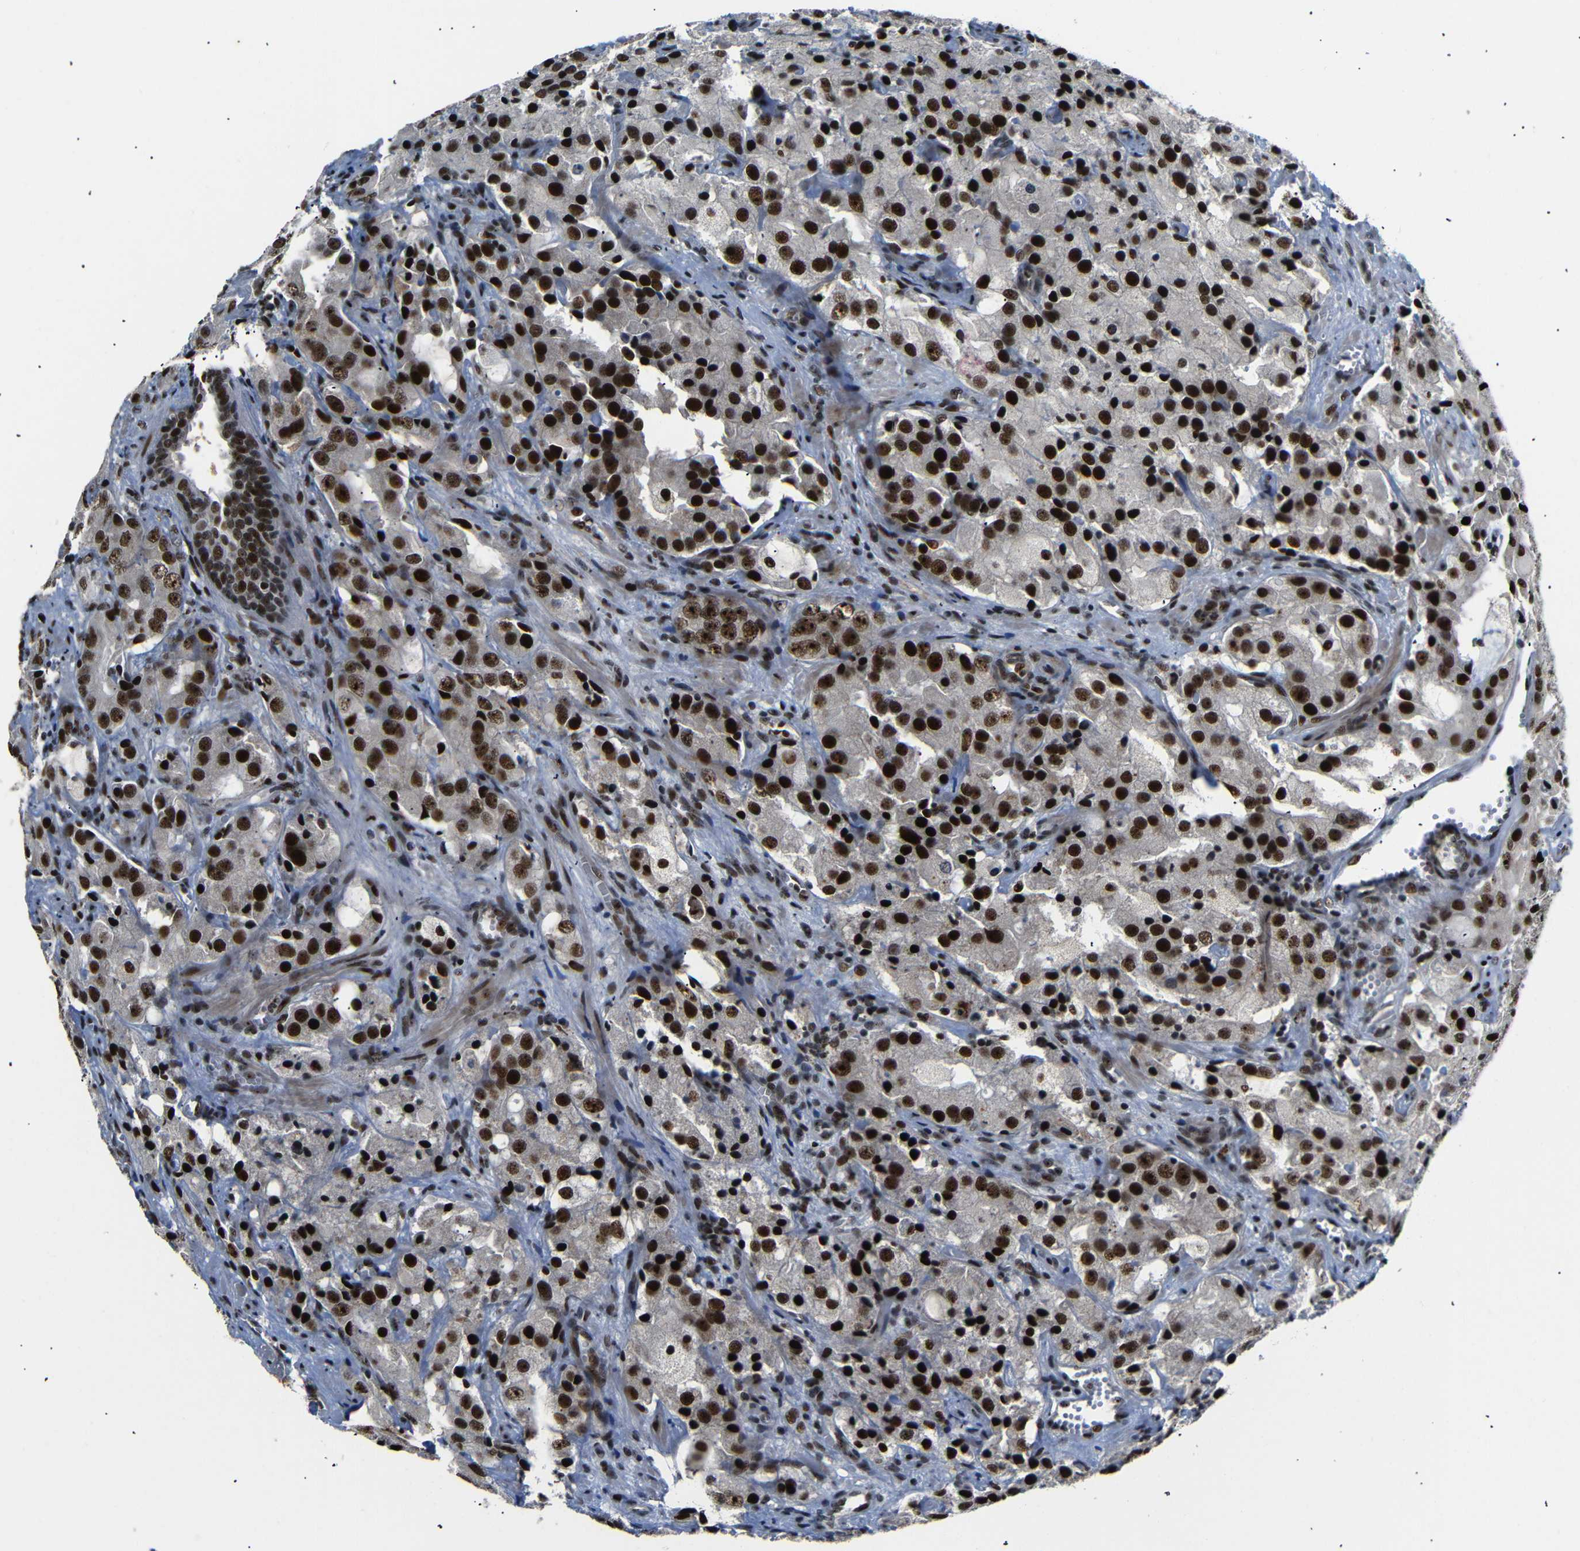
{"staining": {"intensity": "strong", "quantity": ">75%", "location": "nuclear"}, "tissue": "prostate cancer", "cell_type": "Tumor cells", "image_type": "cancer", "snomed": [{"axis": "morphology", "description": "Adenocarcinoma, High grade"}, {"axis": "topography", "description": "Prostate"}], "caption": "Human adenocarcinoma (high-grade) (prostate) stained with a brown dye demonstrates strong nuclear positive staining in about >75% of tumor cells.", "gene": "SETDB2", "patient": {"sex": "male", "age": 70}}